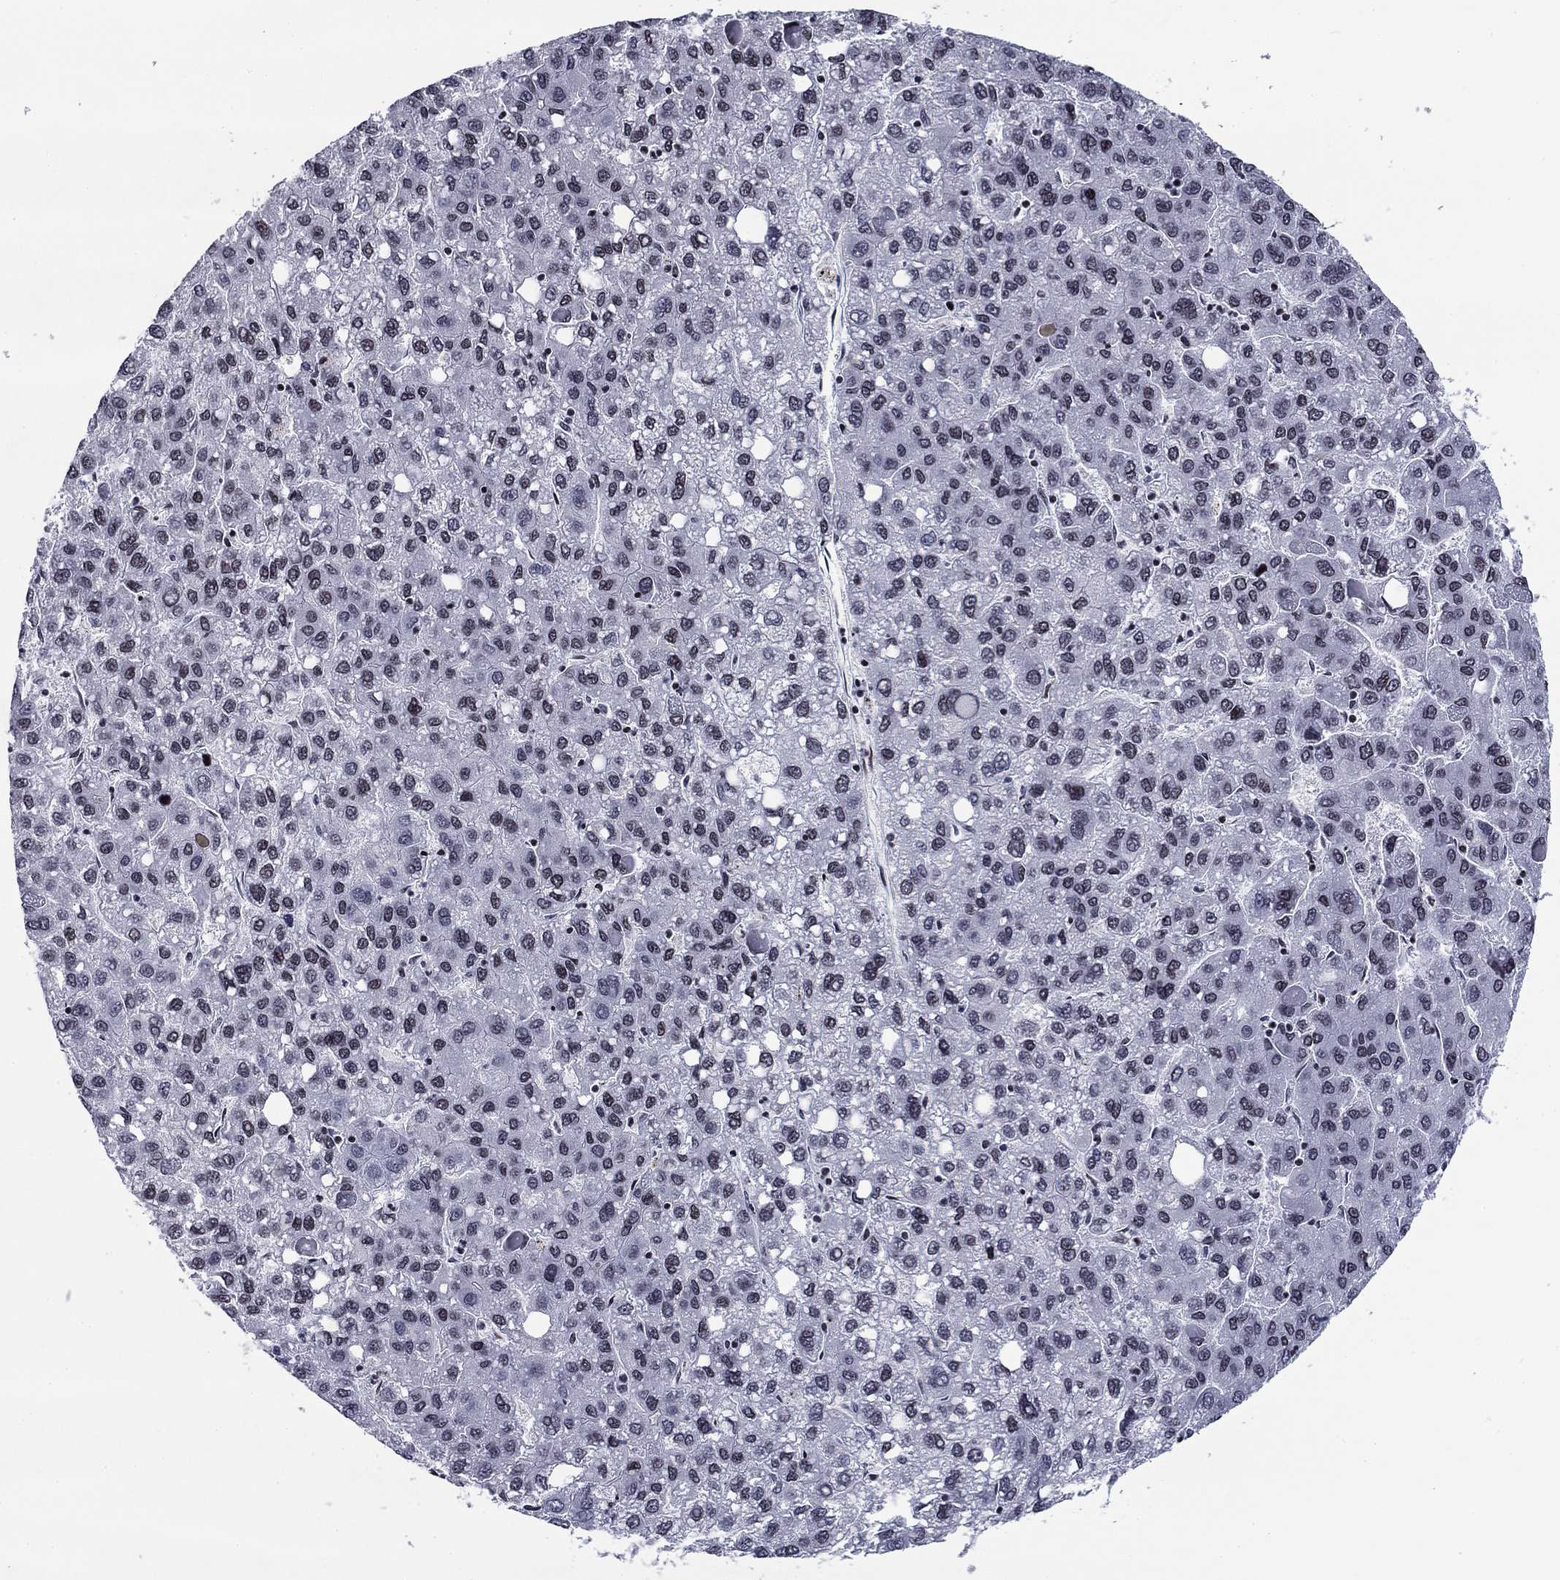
{"staining": {"intensity": "negative", "quantity": "none", "location": "none"}, "tissue": "liver cancer", "cell_type": "Tumor cells", "image_type": "cancer", "snomed": [{"axis": "morphology", "description": "Carcinoma, Hepatocellular, NOS"}, {"axis": "topography", "description": "Liver"}], "caption": "A high-resolution photomicrograph shows immunohistochemistry staining of hepatocellular carcinoma (liver), which exhibits no significant staining in tumor cells. The staining is performed using DAB brown chromogen with nuclei counter-stained in using hematoxylin.", "gene": "CCDC144A", "patient": {"sex": "female", "age": 82}}